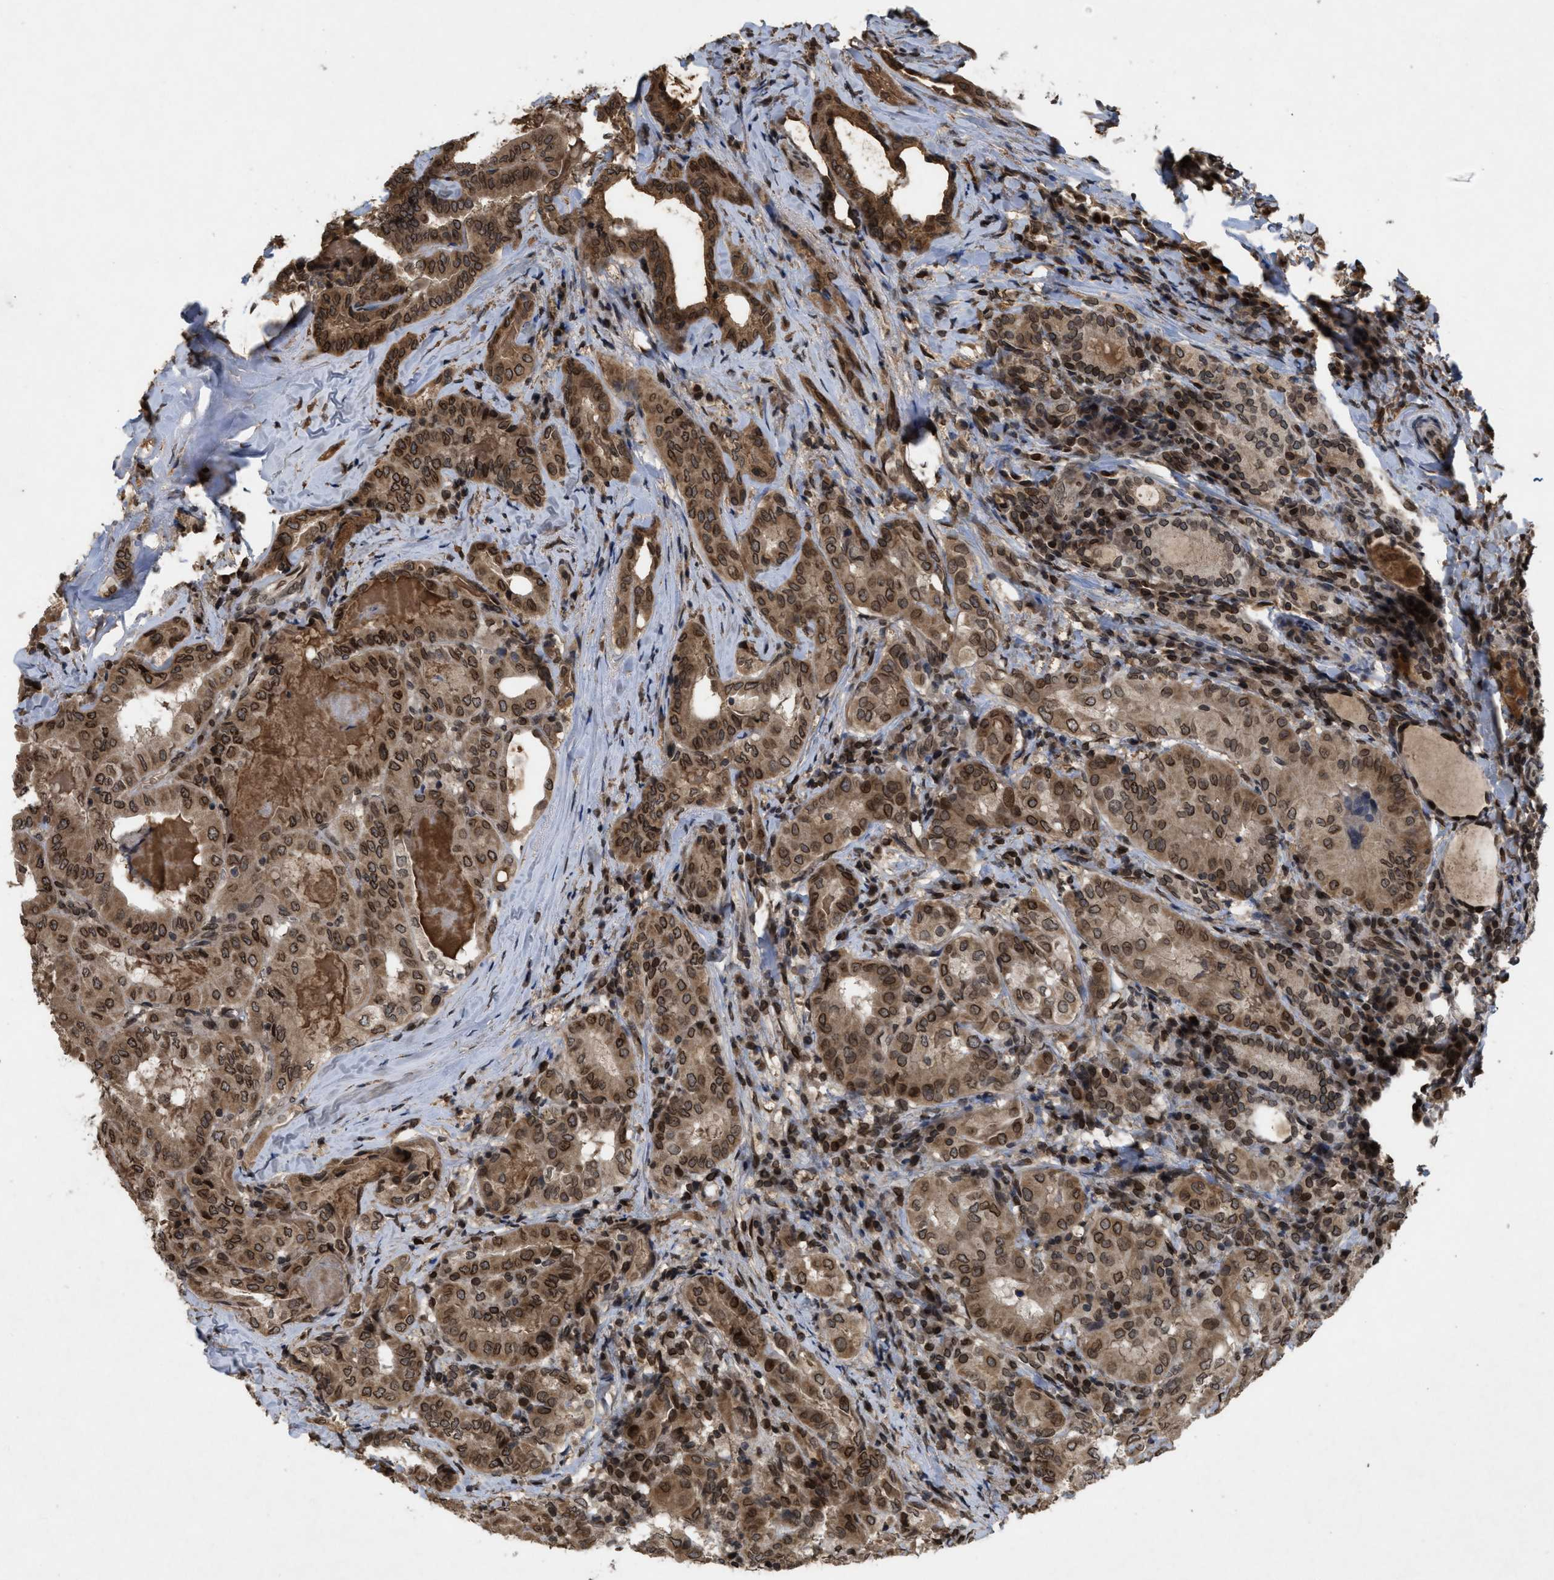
{"staining": {"intensity": "strong", "quantity": ">75%", "location": "cytoplasmic/membranous,nuclear"}, "tissue": "thyroid cancer", "cell_type": "Tumor cells", "image_type": "cancer", "snomed": [{"axis": "morphology", "description": "Papillary adenocarcinoma, NOS"}, {"axis": "topography", "description": "Thyroid gland"}], "caption": "A histopathology image of thyroid cancer (papillary adenocarcinoma) stained for a protein exhibits strong cytoplasmic/membranous and nuclear brown staining in tumor cells.", "gene": "CRY1", "patient": {"sex": "female", "age": 42}}